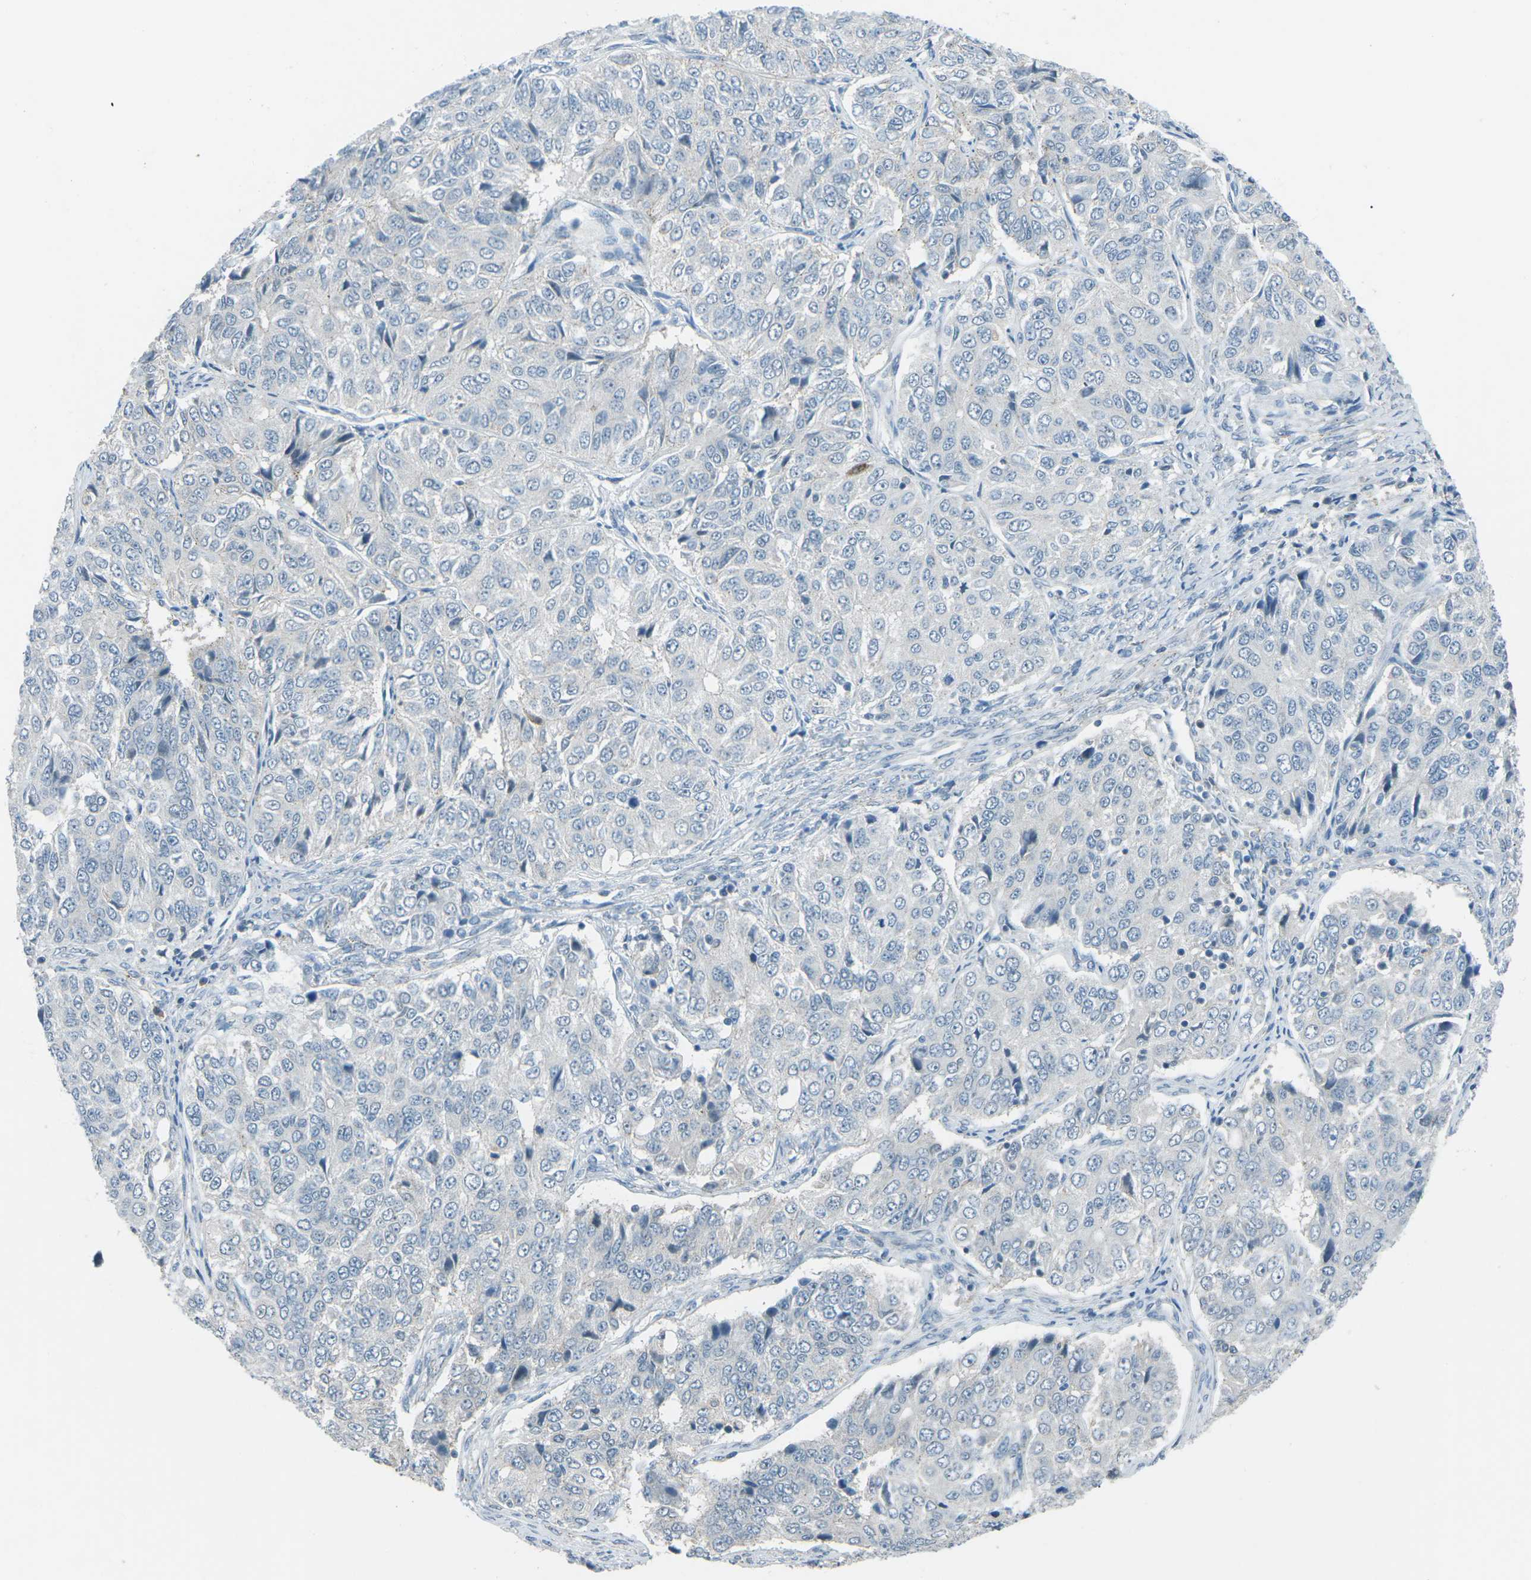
{"staining": {"intensity": "negative", "quantity": "none", "location": "none"}, "tissue": "ovarian cancer", "cell_type": "Tumor cells", "image_type": "cancer", "snomed": [{"axis": "morphology", "description": "Carcinoma, endometroid"}, {"axis": "topography", "description": "Ovary"}], "caption": "Photomicrograph shows no significant protein positivity in tumor cells of ovarian endometroid carcinoma.", "gene": "PRKCA", "patient": {"sex": "female", "age": 51}}